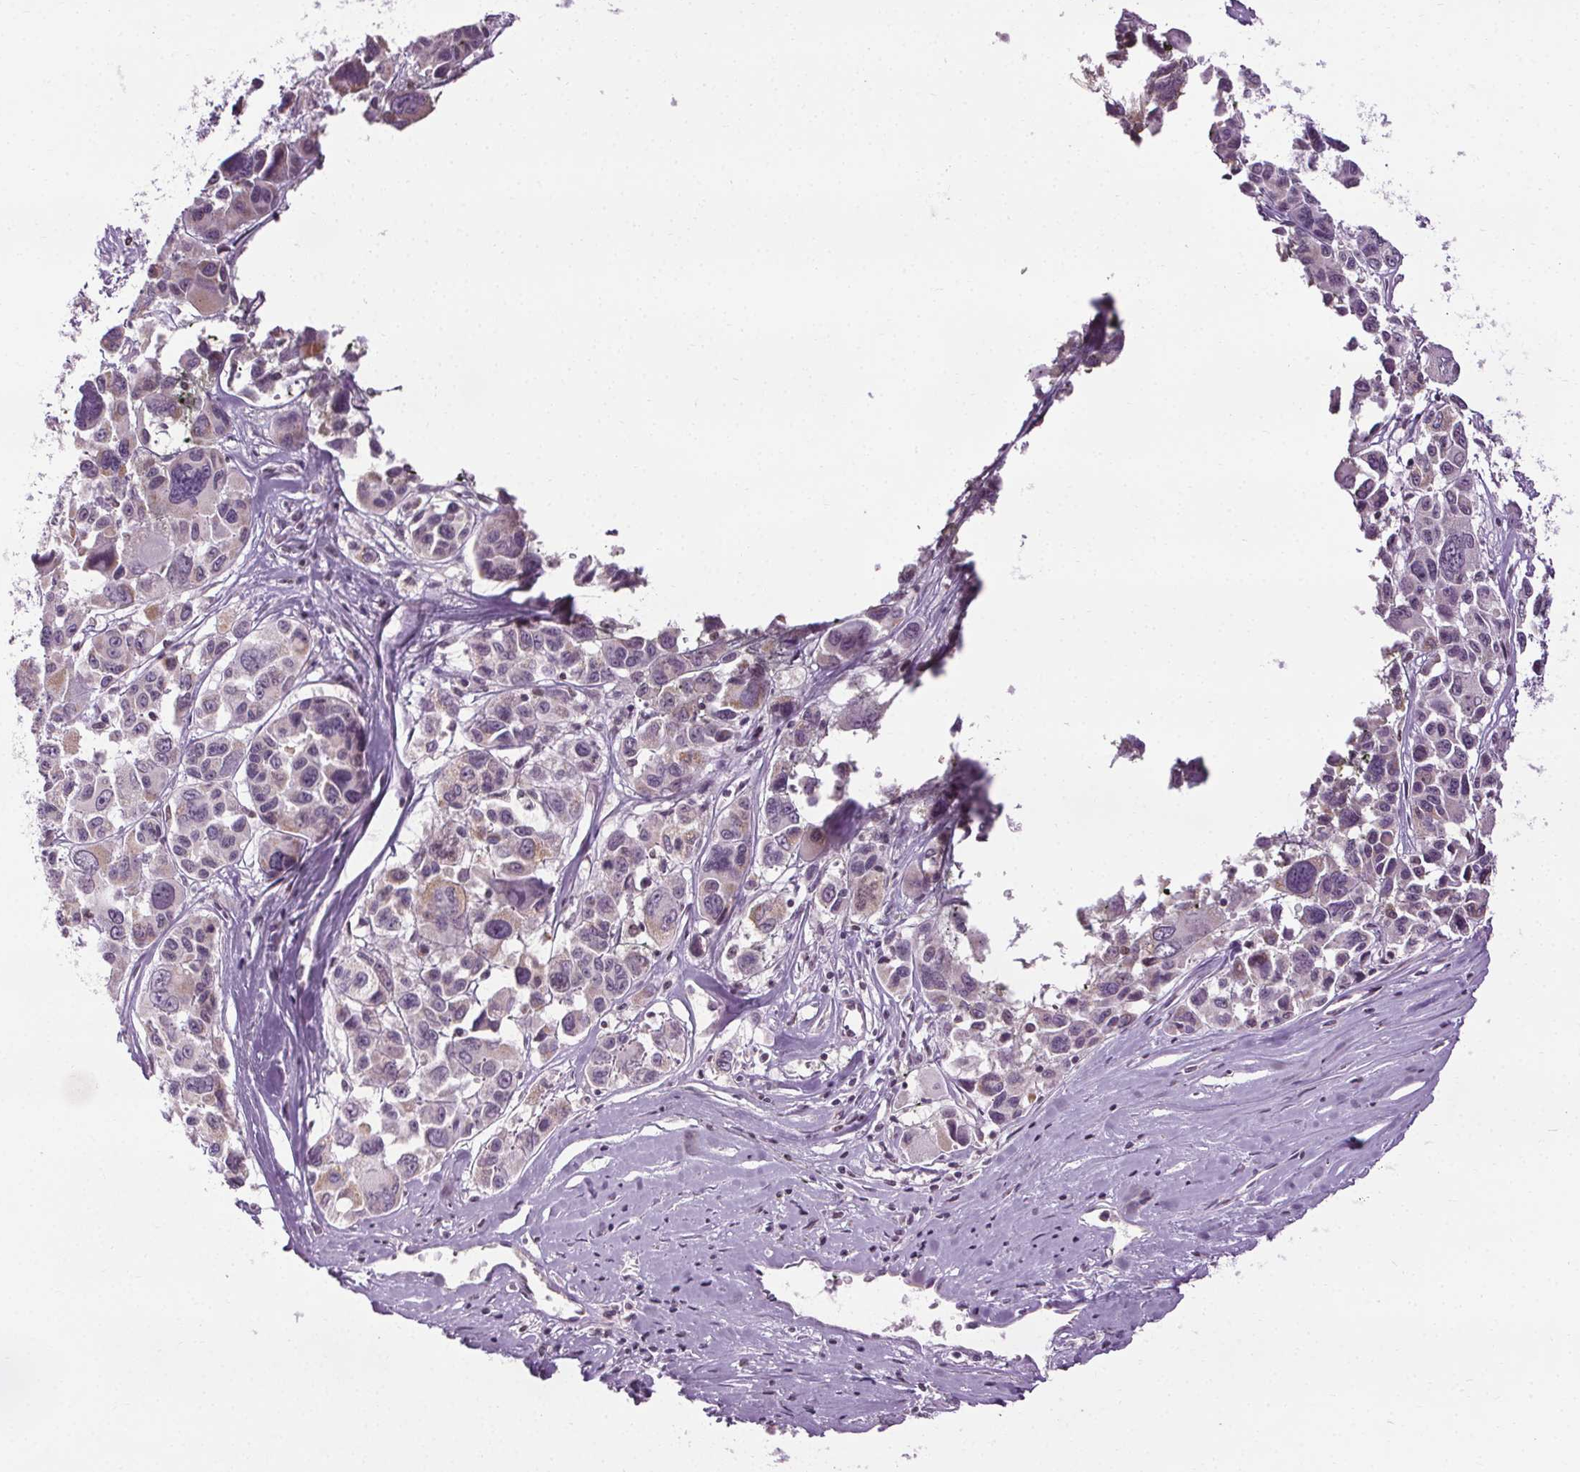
{"staining": {"intensity": "negative", "quantity": "none", "location": "none"}, "tissue": "melanoma", "cell_type": "Tumor cells", "image_type": "cancer", "snomed": [{"axis": "morphology", "description": "Malignant melanoma, NOS"}, {"axis": "topography", "description": "Skin"}], "caption": "Tumor cells show no significant staining in malignant melanoma.", "gene": "LFNG", "patient": {"sex": "female", "age": 66}}